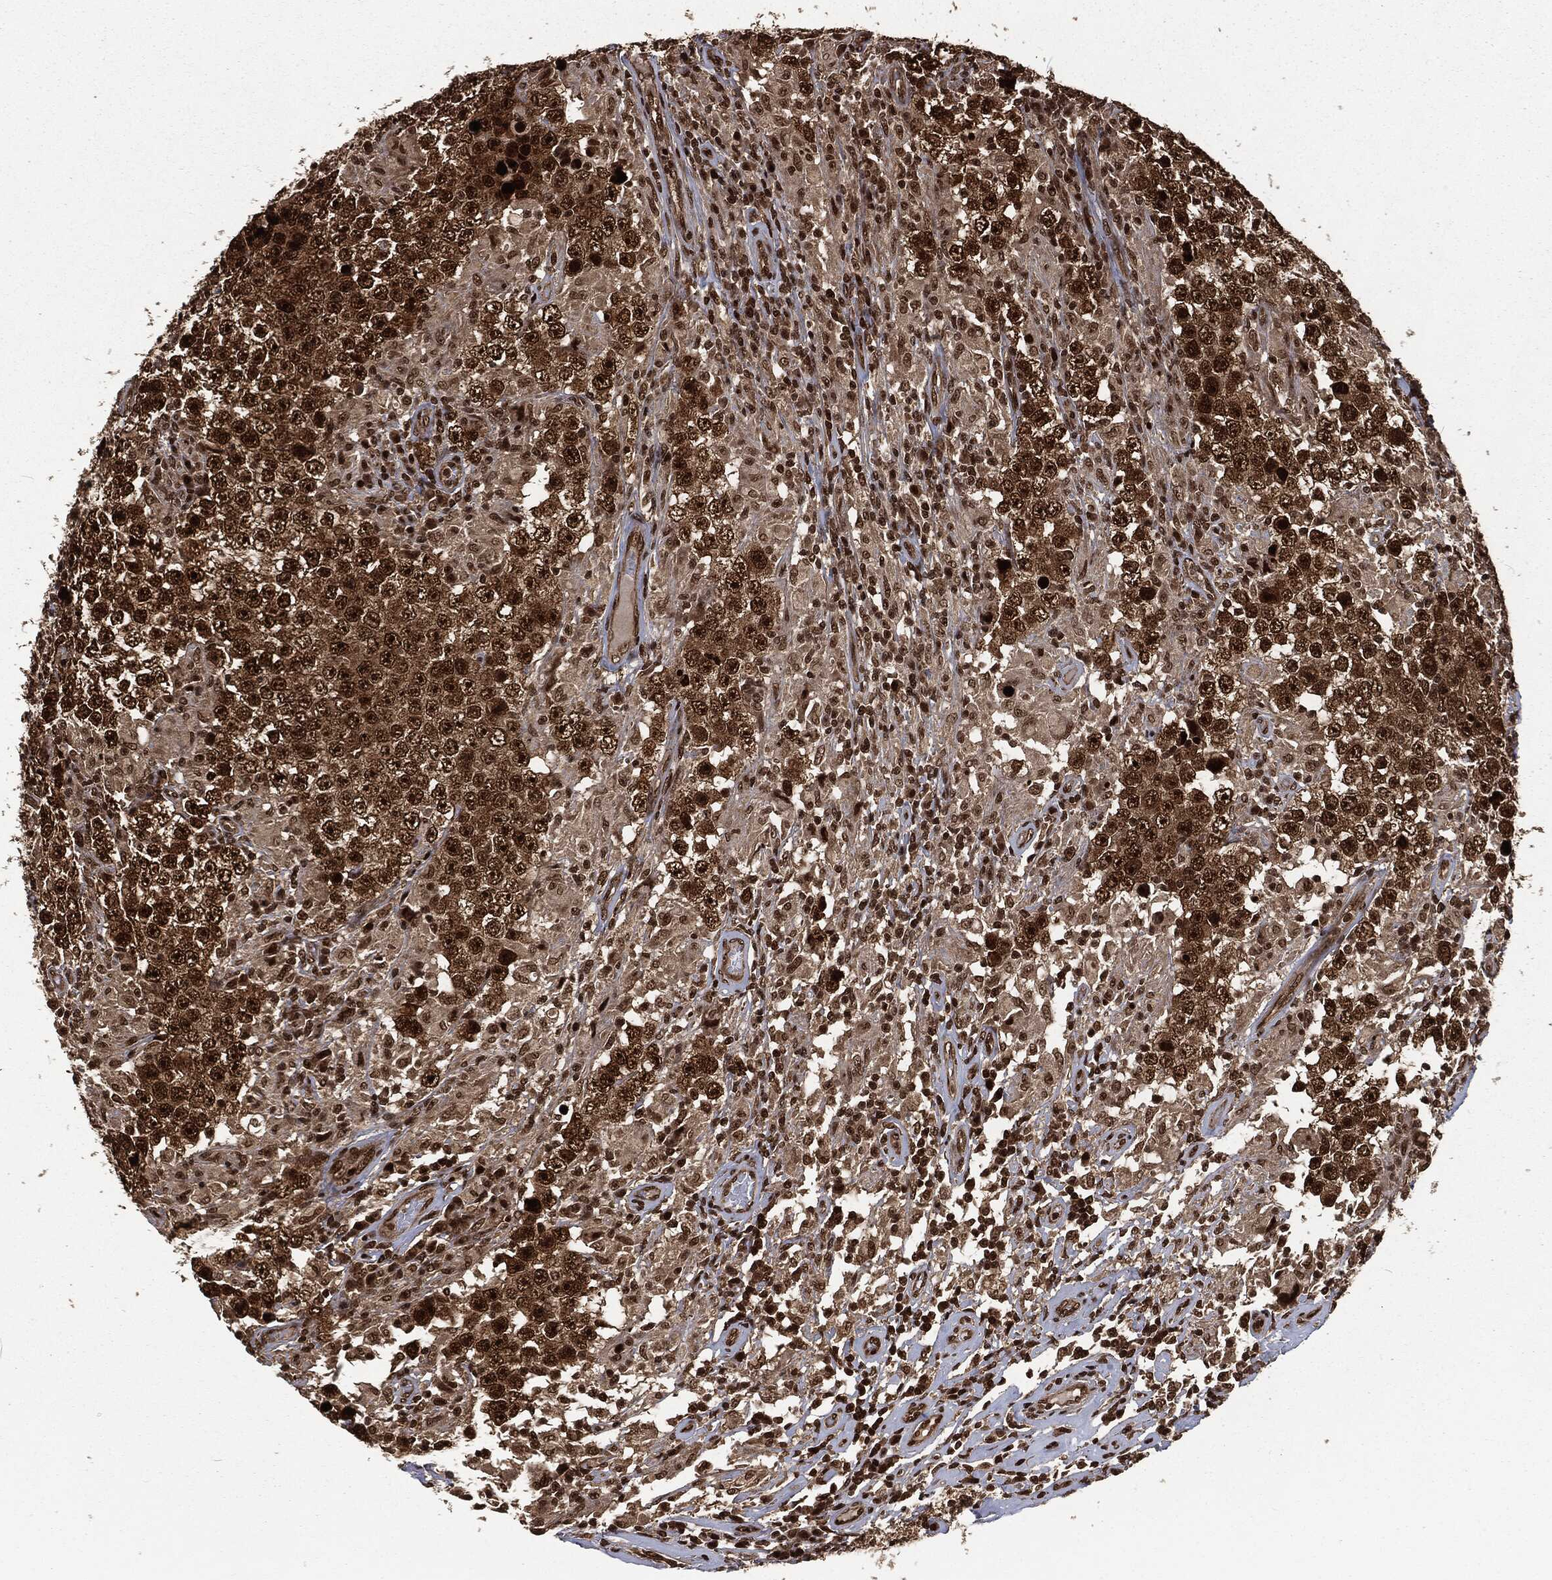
{"staining": {"intensity": "strong", "quantity": ">75%", "location": "cytoplasmic/membranous,nuclear"}, "tissue": "testis cancer", "cell_type": "Tumor cells", "image_type": "cancer", "snomed": [{"axis": "morphology", "description": "Seminoma, NOS"}, {"axis": "morphology", "description": "Carcinoma, Embryonal, NOS"}, {"axis": "topography", "description": "Testis"}], "caption": "This image reveals immunohistochemistry staining of human testis cancer (seminoma), with high strong cytoplasmic/membranous and nuclear expression in about >75% of tumor cells.", "gene": "NGRN", "patient": {"sex": "male", "age": 41}}